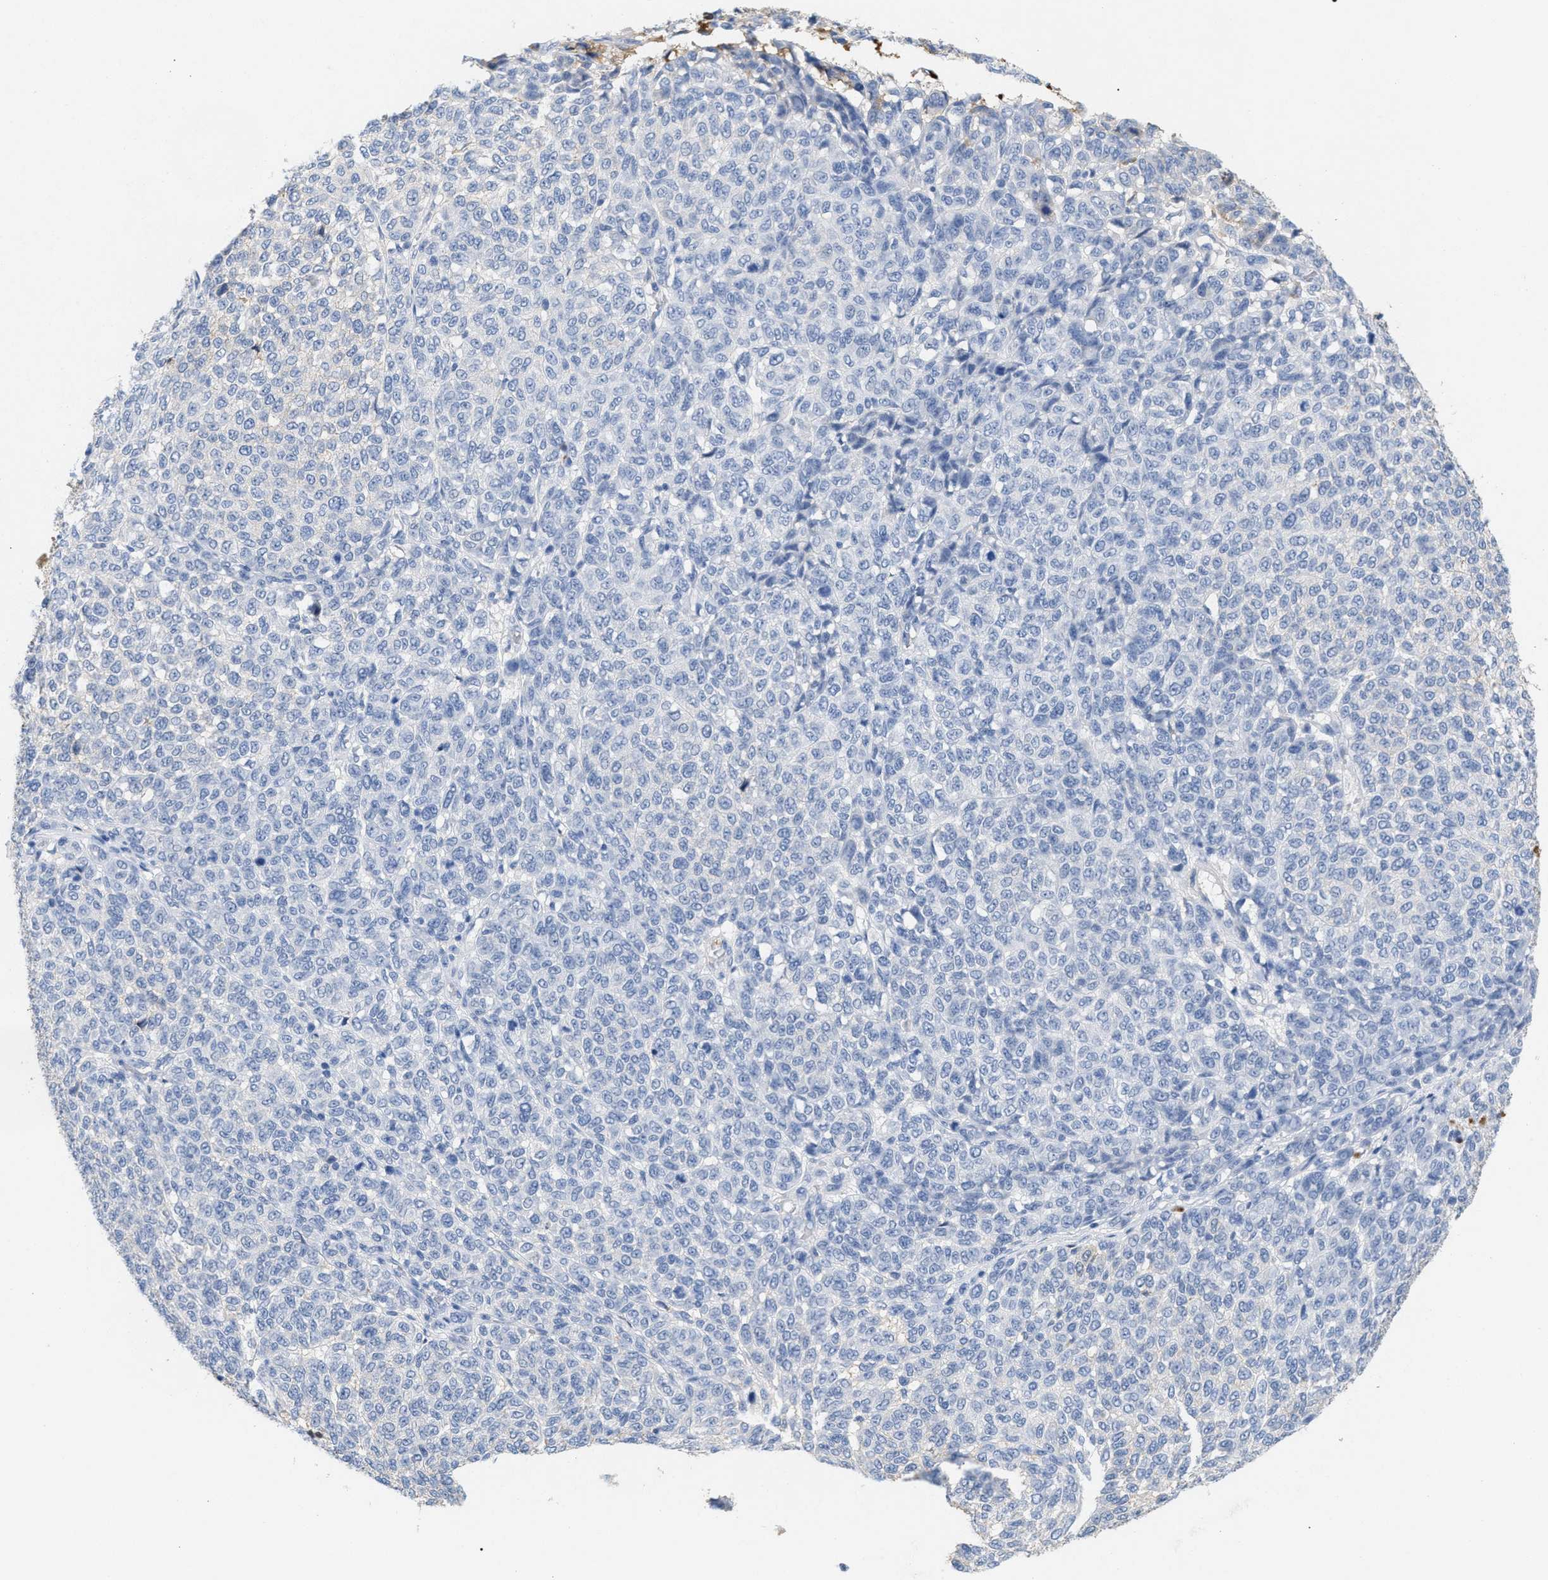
{"staining": {"intensity": "negative", "quantity": "none", "location": "none"}, "tissue": "melanoma", "cell_type": "Tumor cells", "image_type": "cancer", "snomed": [{"axis": "morphology", "description": "Malignant melanoma, NOS"}, {"axis": "topography", "description": "Skin"}], "caption": "Immunohistochemical staining of malignant melanoma reveals no significant staining in tumor cells.", "gene": "APOH", "patient": {"sex": "male", "age": 59}}